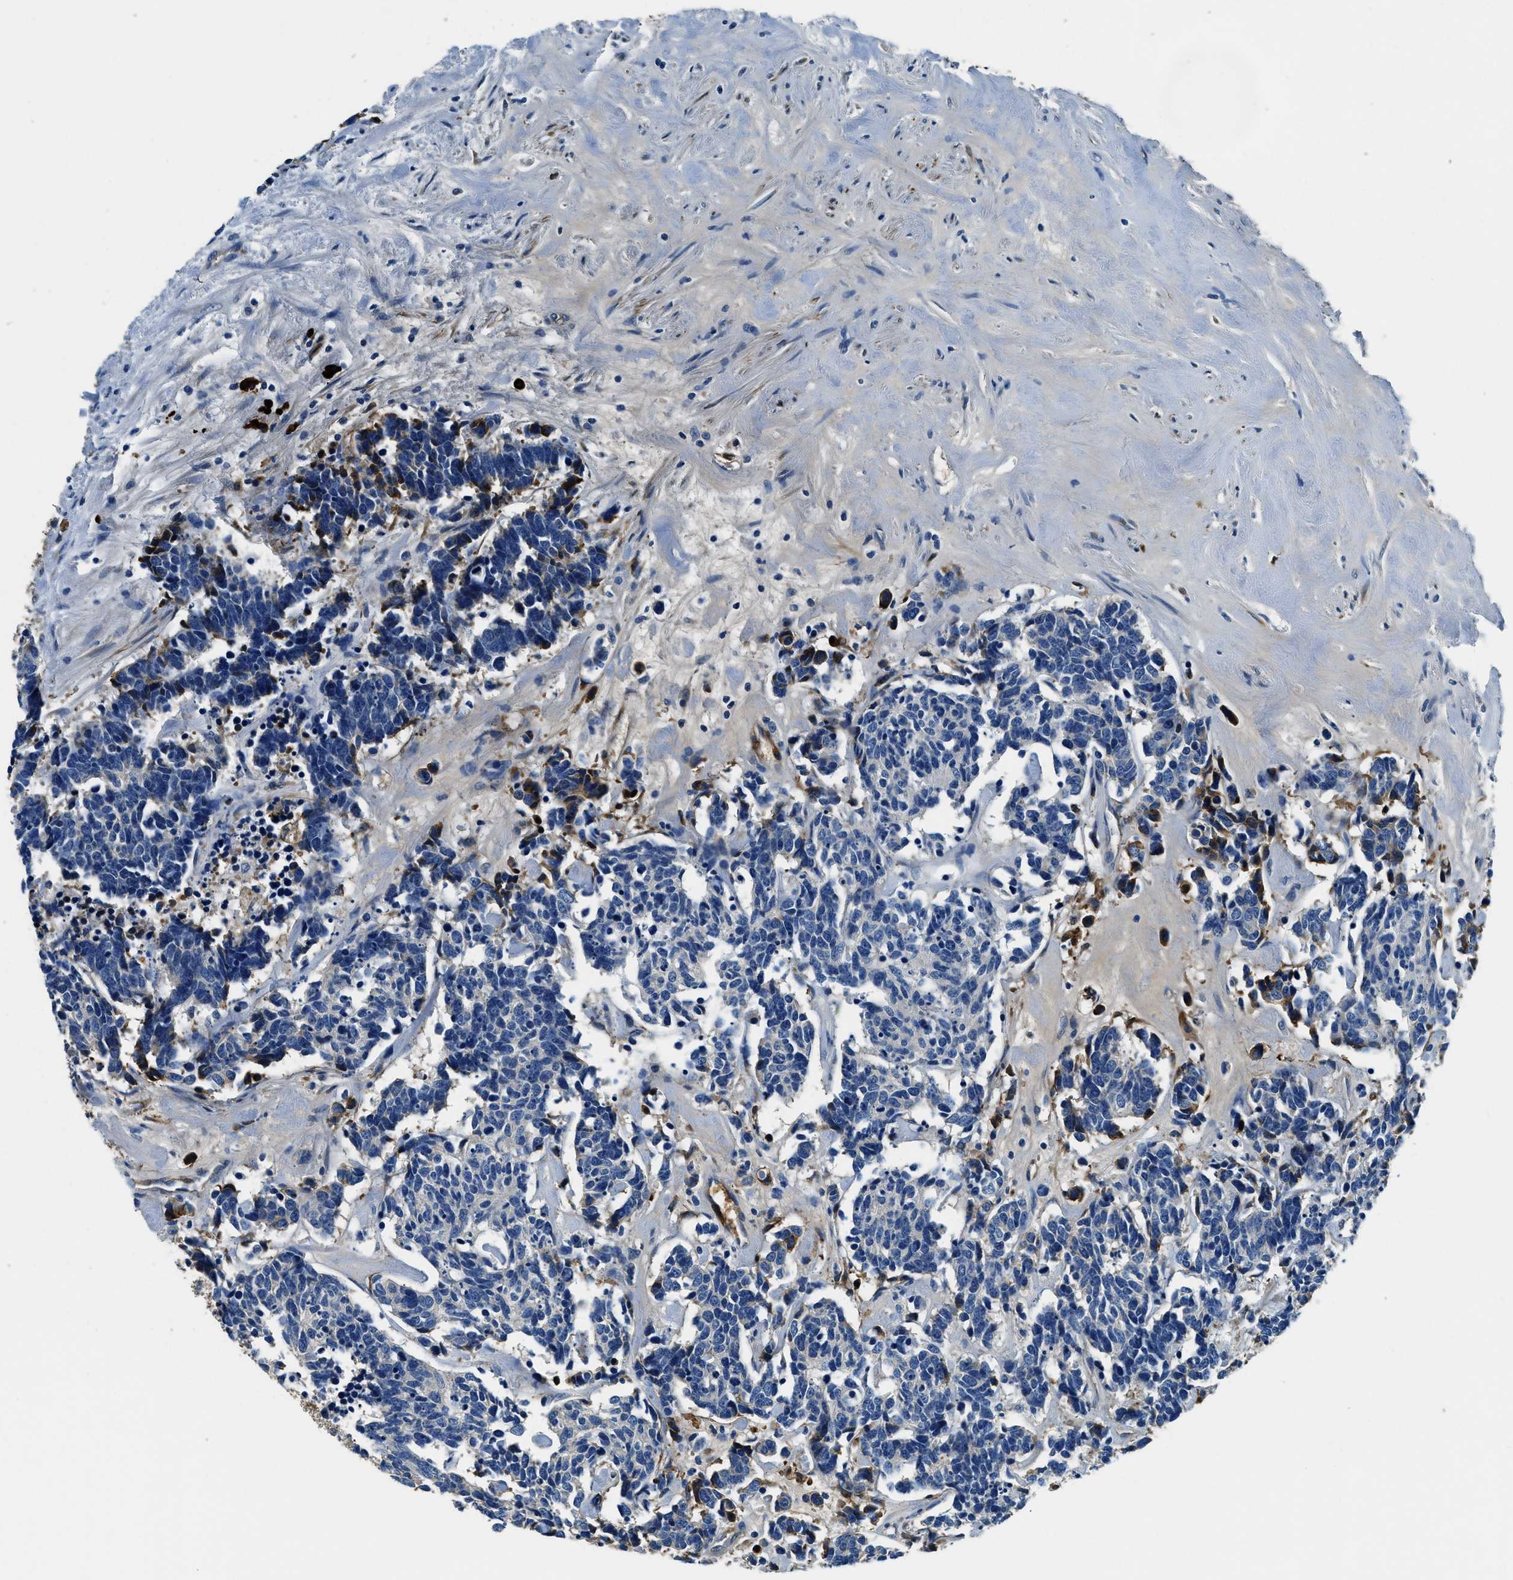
{"staining": {"intensity": "negative", "quantity": "none", "location": "none"}, "tissue": "carcinoid", "cell_type": "Tumor cells", "image_type": "cancer", "snomed": [{"axis": "morphology", "description": "Carcinoma, NOS"}, {"axis": "morphology", "description": "Carcinoid, malignant, NOS"}, {"axis": "topography", "description": "Urinary bladder"}], "caption": "Immunohistochemical staining of human carcinoid shows no significant positivity in tumor cells. (Stains: DAB immunohistochemistry (IHC) with hematoxylin counter stain, Microscopy: brightfield microscopy at high magnification).", "gene": "TMEM186", "patient": {"sex": "male", "age": 57}}